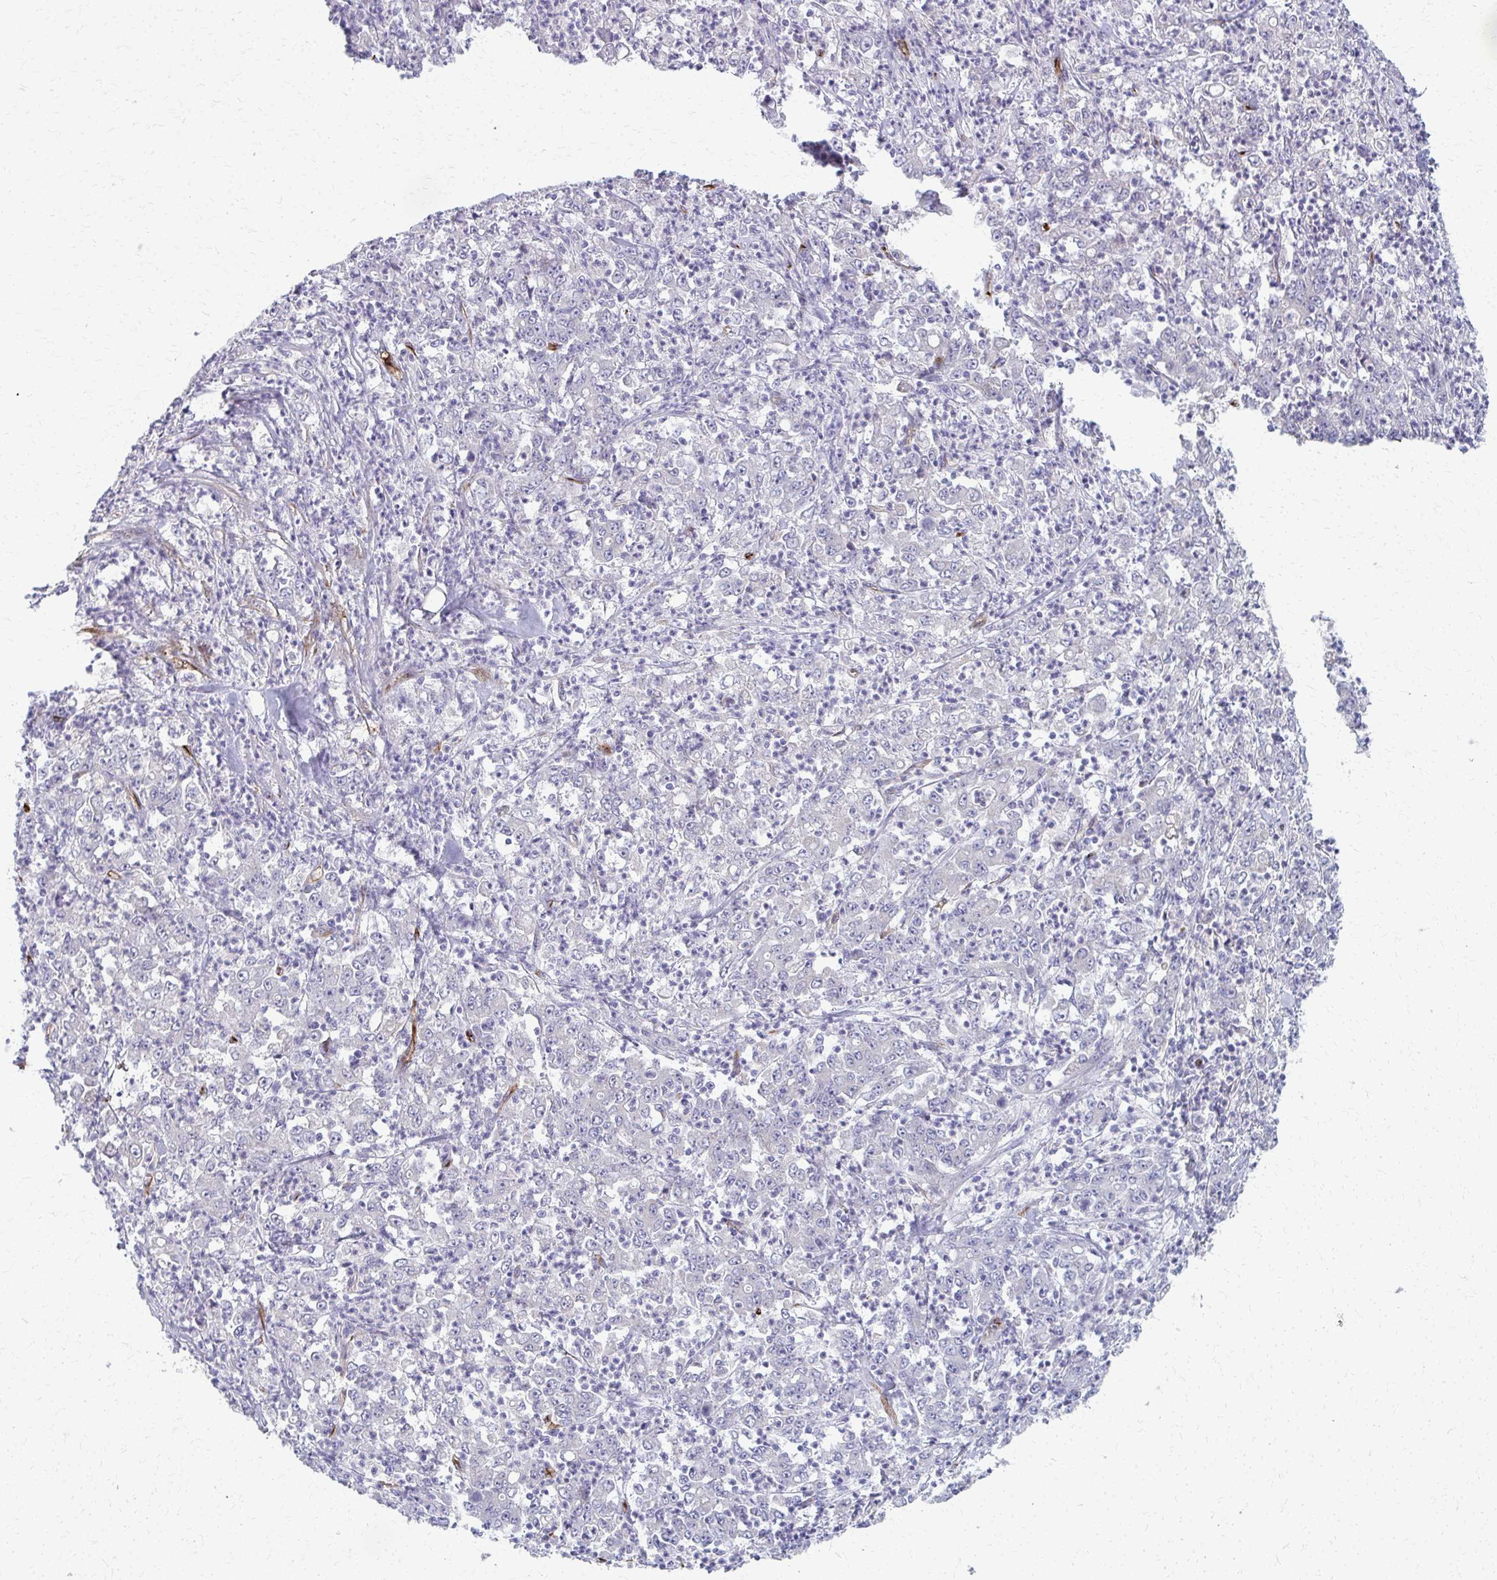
{"staining": {"intensity": "negative", "quantity": "none", "location": "none"}, "tissue": "stomach cancer", "cell_type": "Tumor cells", "image_type": "cancer", "snomed": [{"axis": "morphology", "description": "Adenocarcinoma, NOS"}, {"axis": "topography", "description": "Stomach, lower"}], "caption": "Immunohistochemistry of human stomach cancer displays no positivity in tumor cells.", "gene": "ADIPOQ", "patient": {"sex": "female", "age": 71}}